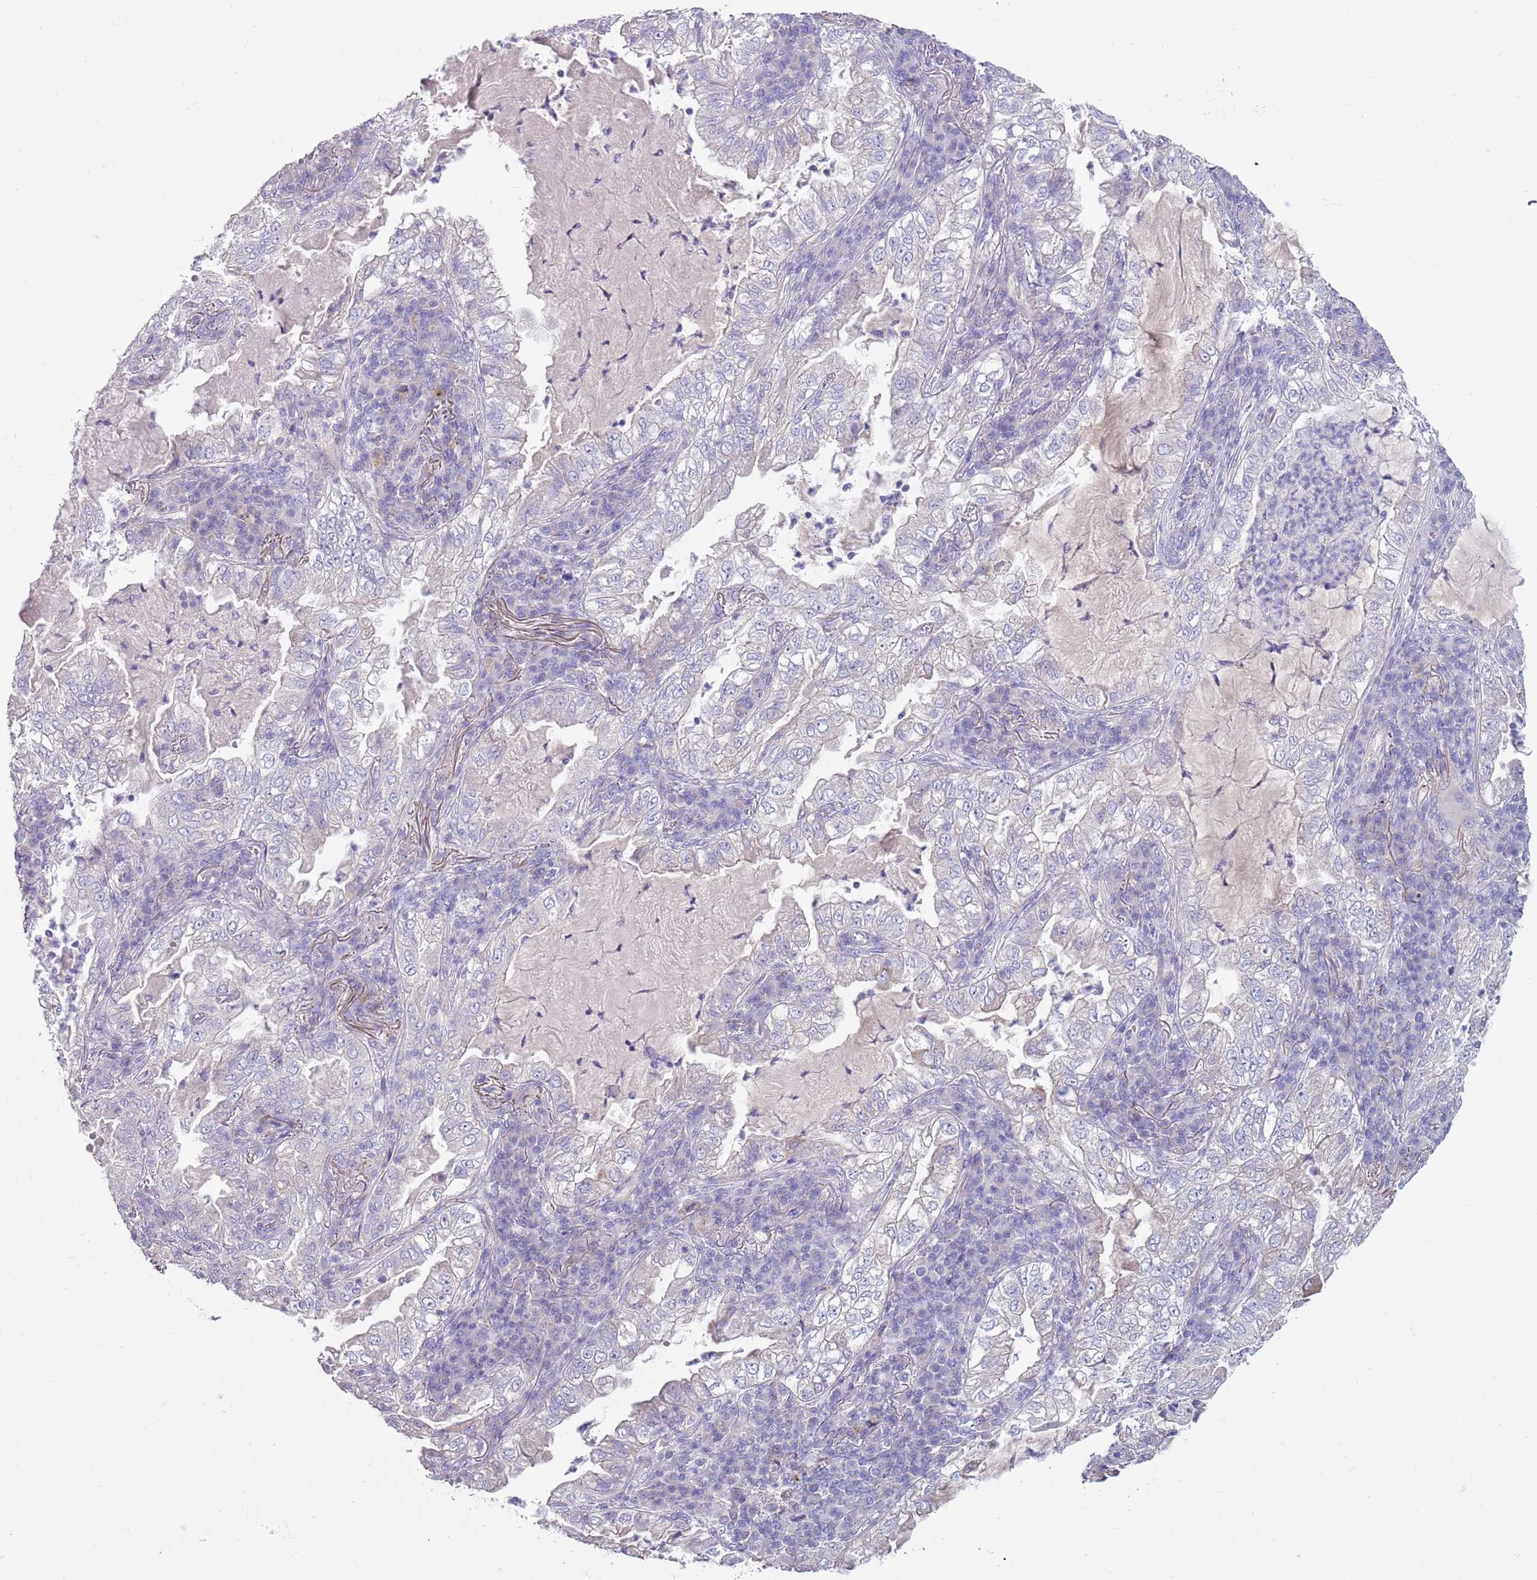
{"staining": {"intensity": "negative", "quantity": "none", "location": "none"}, "tissue": "lung cancer", "cell_type": "Tumor cells", "image_type": "cancer", "snomed": [{"axis": "morphology", "description": "Adenocarcinoma, NOS"}, {"axis": "topography", "description": "Lung"}], "caption": "A micrograph of lung adenocarcinoma stained for a protein exhibits no brown staining in tumor cells.", "gene": "ZNF583", "patient": {"sex": "female", "age": 73}}